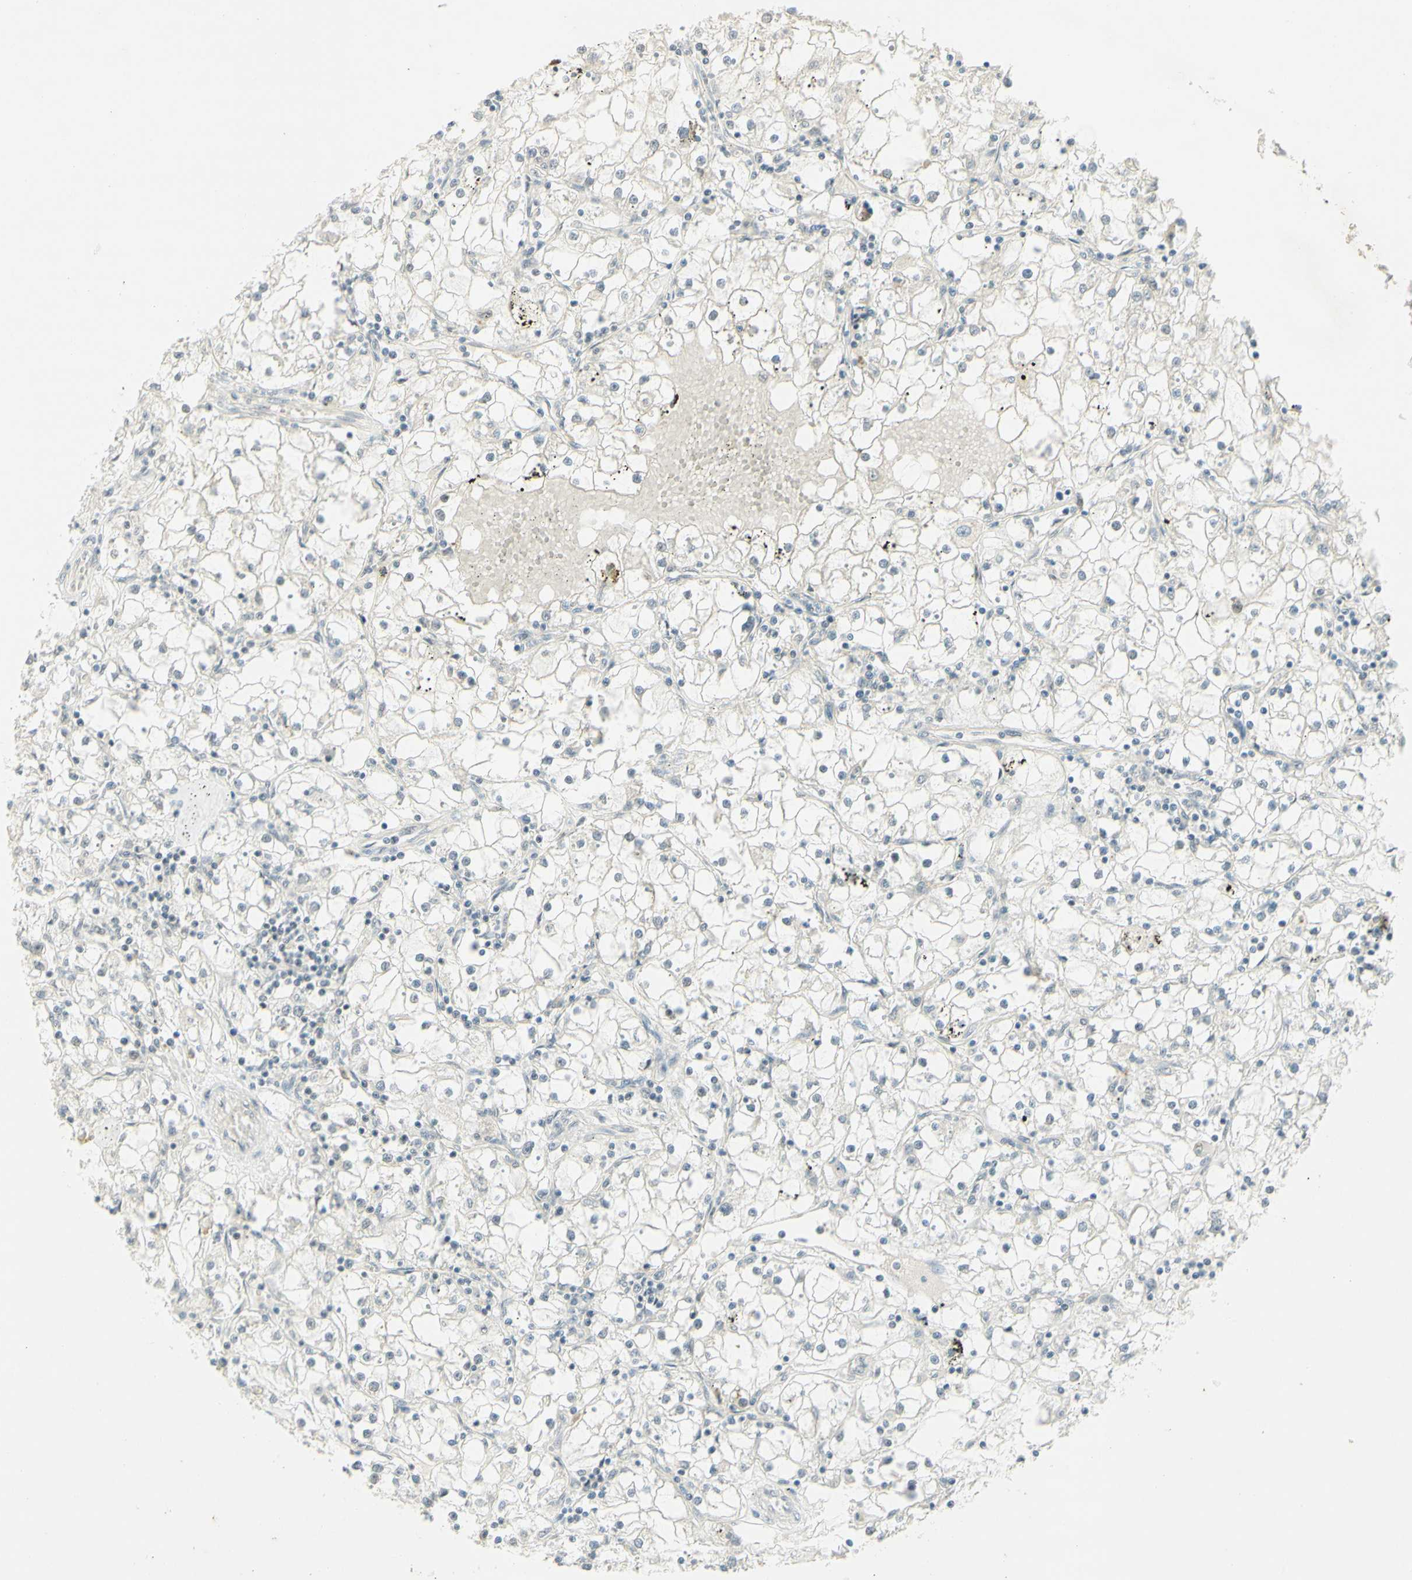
{"staining": {"intensity": "negative", "quantity": "none", "location": "none"}, "tissue": "renal cancer", "cell_type": "Tumor cells", "image_type": "cancer", "snomed": [{"axis": "morphology", "description": "Adenocarcinoma, NOS"}, {"axis": "topography", "description": "Kidney"}], "caption": "Immunohistochemistry (IHC) of renal cancer demonstrates no staining in tumor cells.", "gene": "PMS2", "patient": {"sex": "male", "age": 56}}